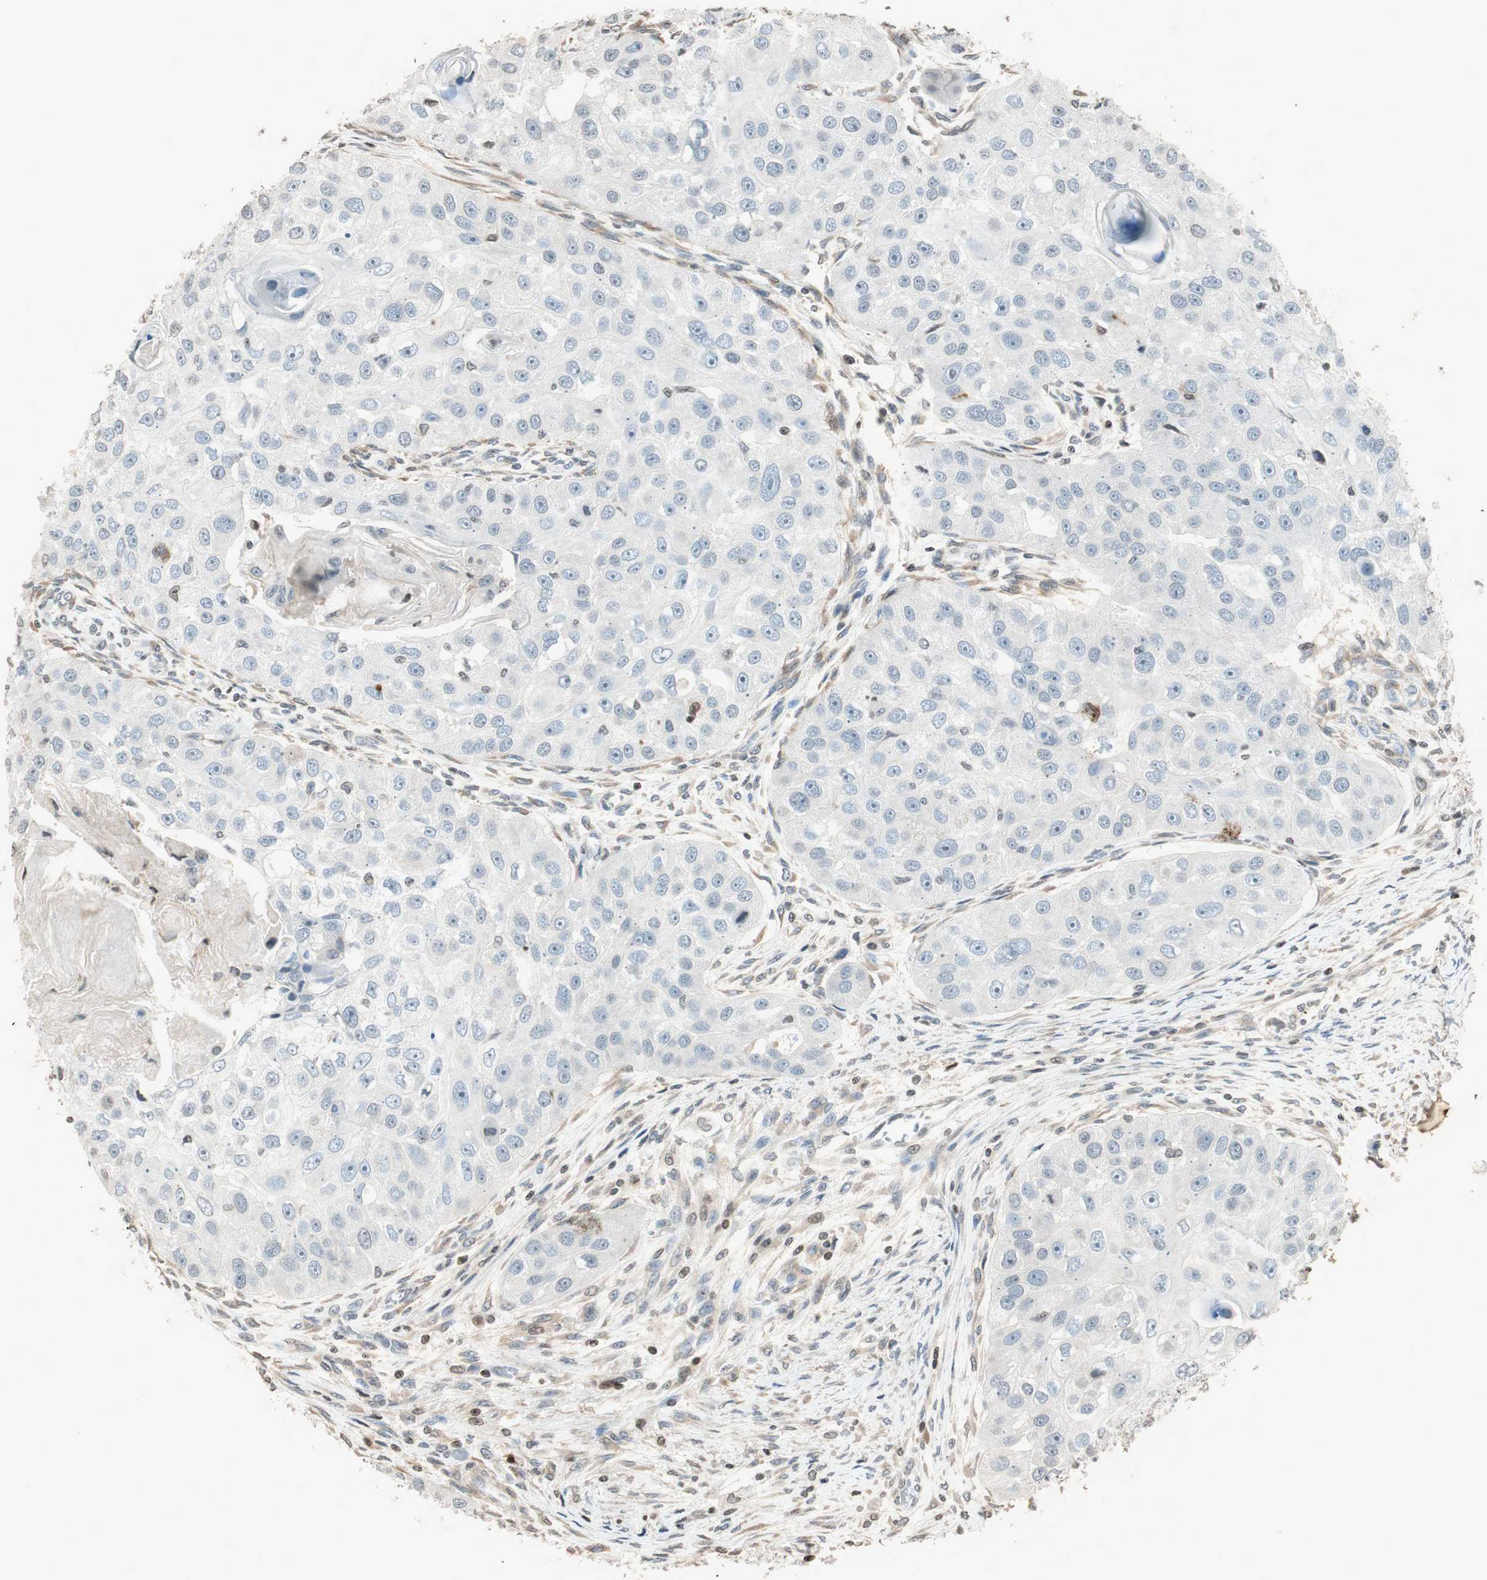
{"staining": {"intensity": "negative", "quantity": "none", "location": "none"}, "tissue": "head and neck cancer", "cell_type": "Tumor cells", "image_type": "cancer", "snomed": [{"axis": "morphology", "description": "Normal tissue, NOS"}, {"axis": "morphology", "description": "Squamous cell carcinoma, NOS"}, {"axis": "topography", "description": "Skeletal muscle"}, {"axis": "topography", "description": "Head-Neck"}], "caption": "Tumor cells show no significant positivity in head and neck squamous cell carcinoma.", "gene": "PRKG1", "patient": {"sex": "male", "age": 51}}